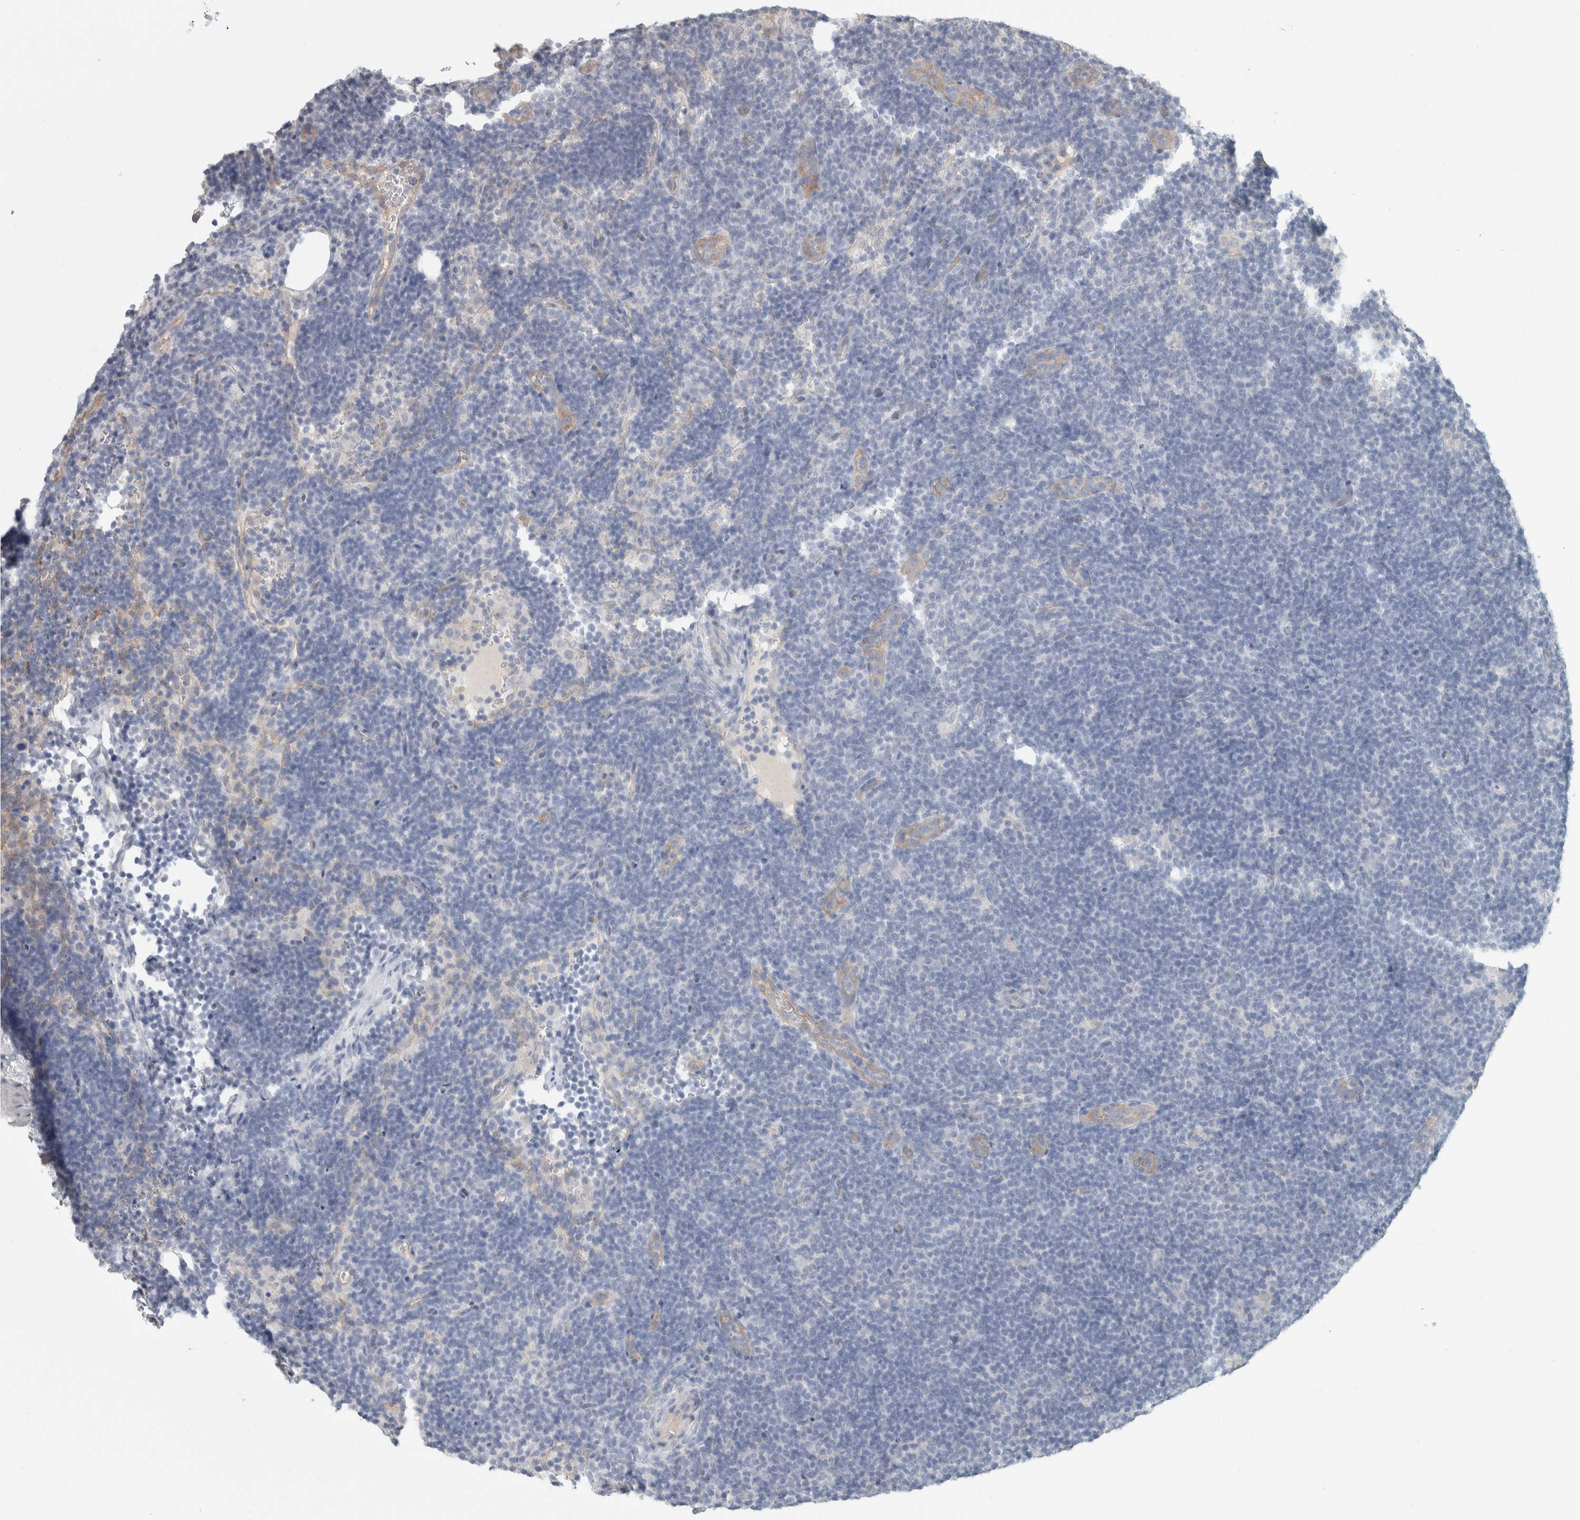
{"staining": {"intensity": "negative", "quantity": "none", "location": "none"}, "tissue": "lymphoma", "cell_type": "Tumor cells", "image_type": "cancer", "snomed": [{"axis": "morphology", "description": "Hodgkin's disease, NOS"}, {"axis": "topography", "description": "Lymph node"}], "caption": "DAB (3,3'-diaminobenzidine) immunohistochemical staining of lymphoma demonstrates no significant staining in tumor cells. (DAB IHC with hematoxylin counter stain).", "gene": "RASAL2", "patient": {"sex": "female", "age": 57}}